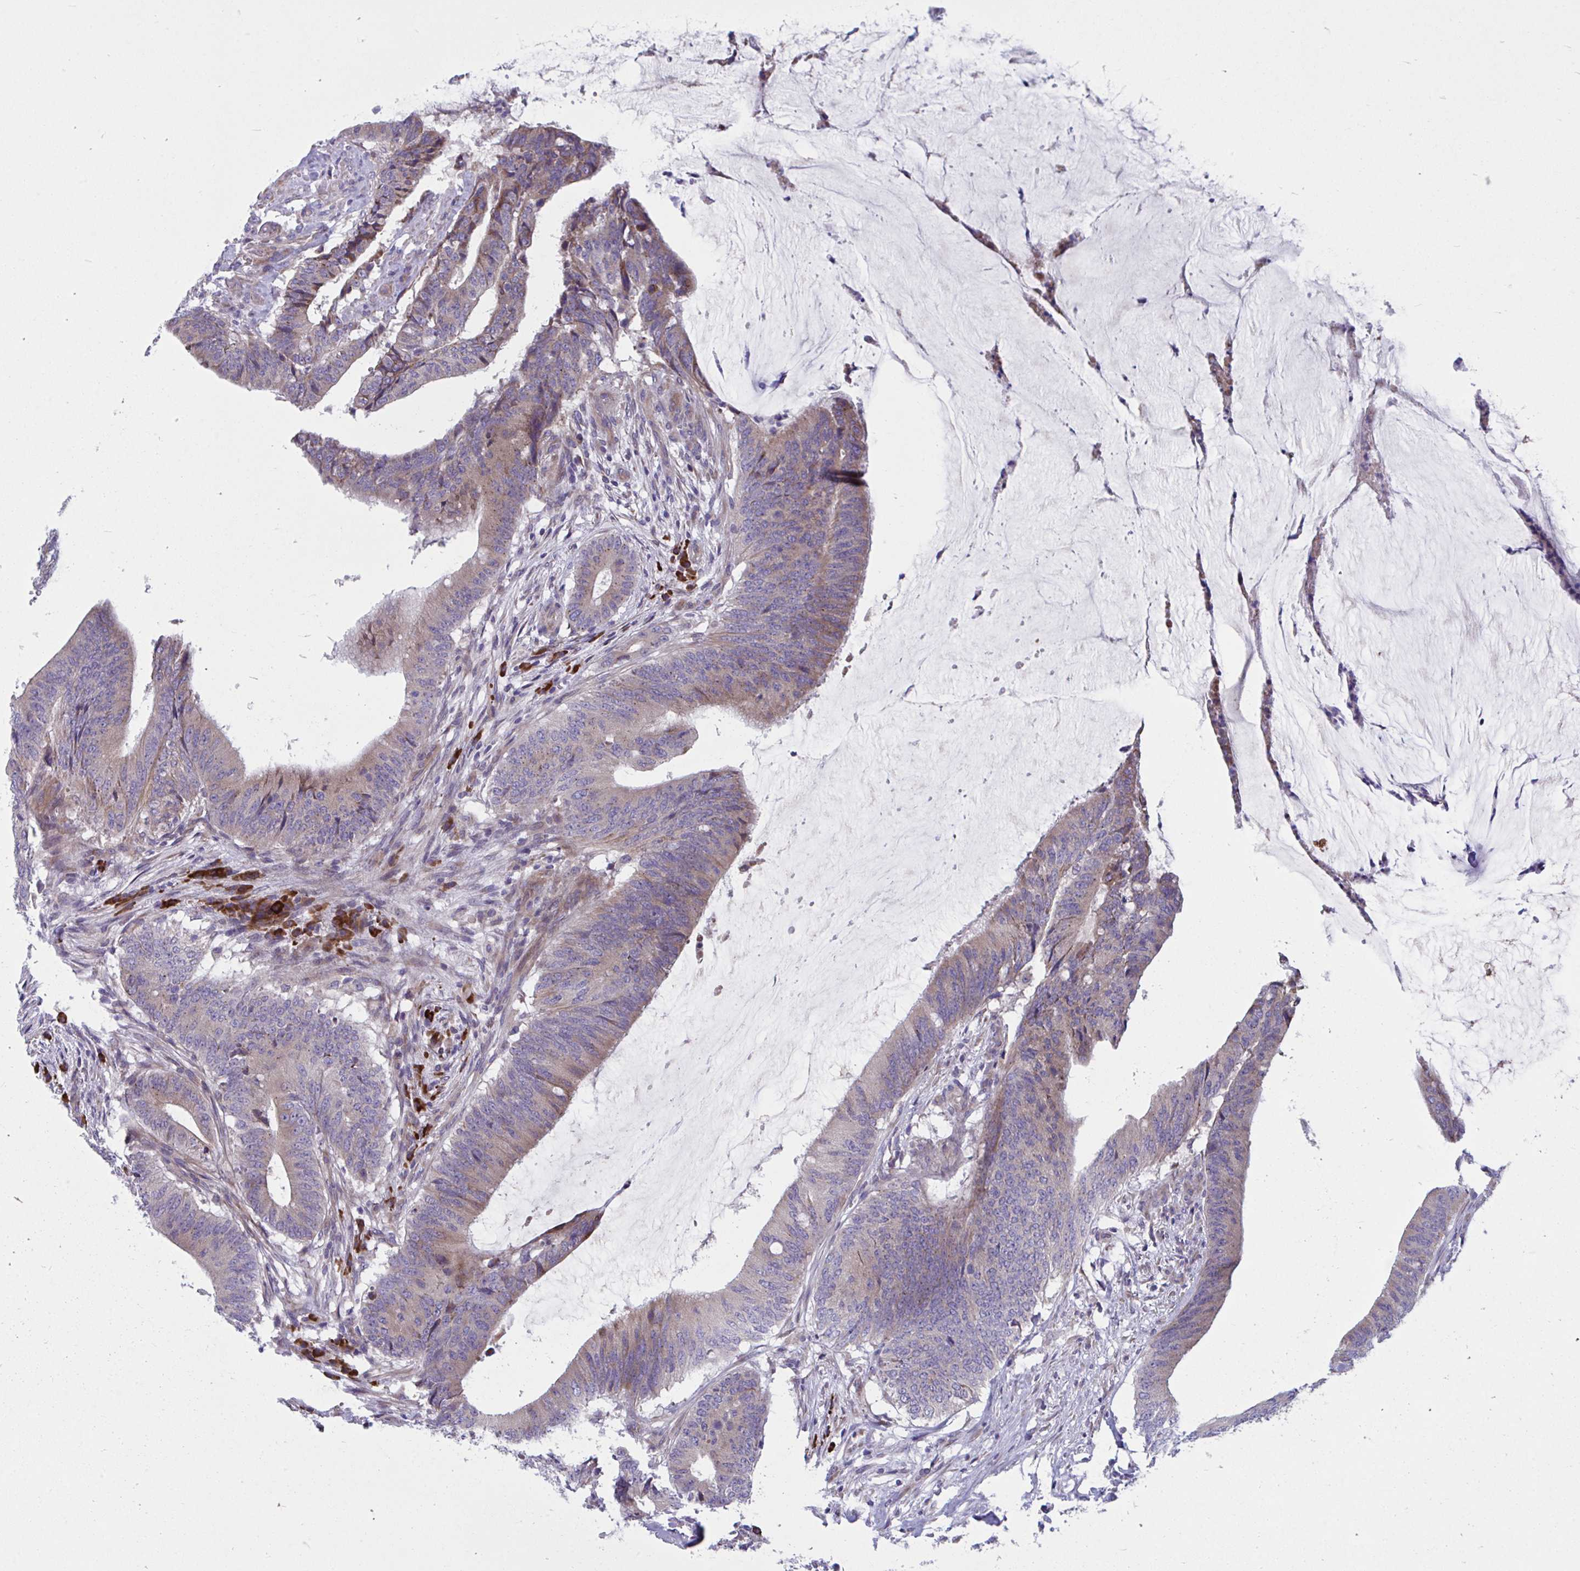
{"staining": {"intensity": "weak", "quantity": "25%-75%", "location": "cytoplasmic/membranous"}, "tissue": "colorectal cancer", "cell_type": "Tumor cells", "image_type": "cancer", "snomed": [{"axis": "morphology", "description": "Adenocarcinoma, NOS"}, {"axis": "topography", "description": "Colon"}], "caption": "IHC histopathology image of neoplastic tissue: human colorectal adenocarcinoma stained using immunohistochemistry (IHC) demonstrates low levels of weak protein expression localized specifically in the cytoplasmic/membranous of tumor cells, appearing as a cytoplasmic/membranous brown color.", "gene": "WBP1", "patient": {"sex": "female", "age": 43}}